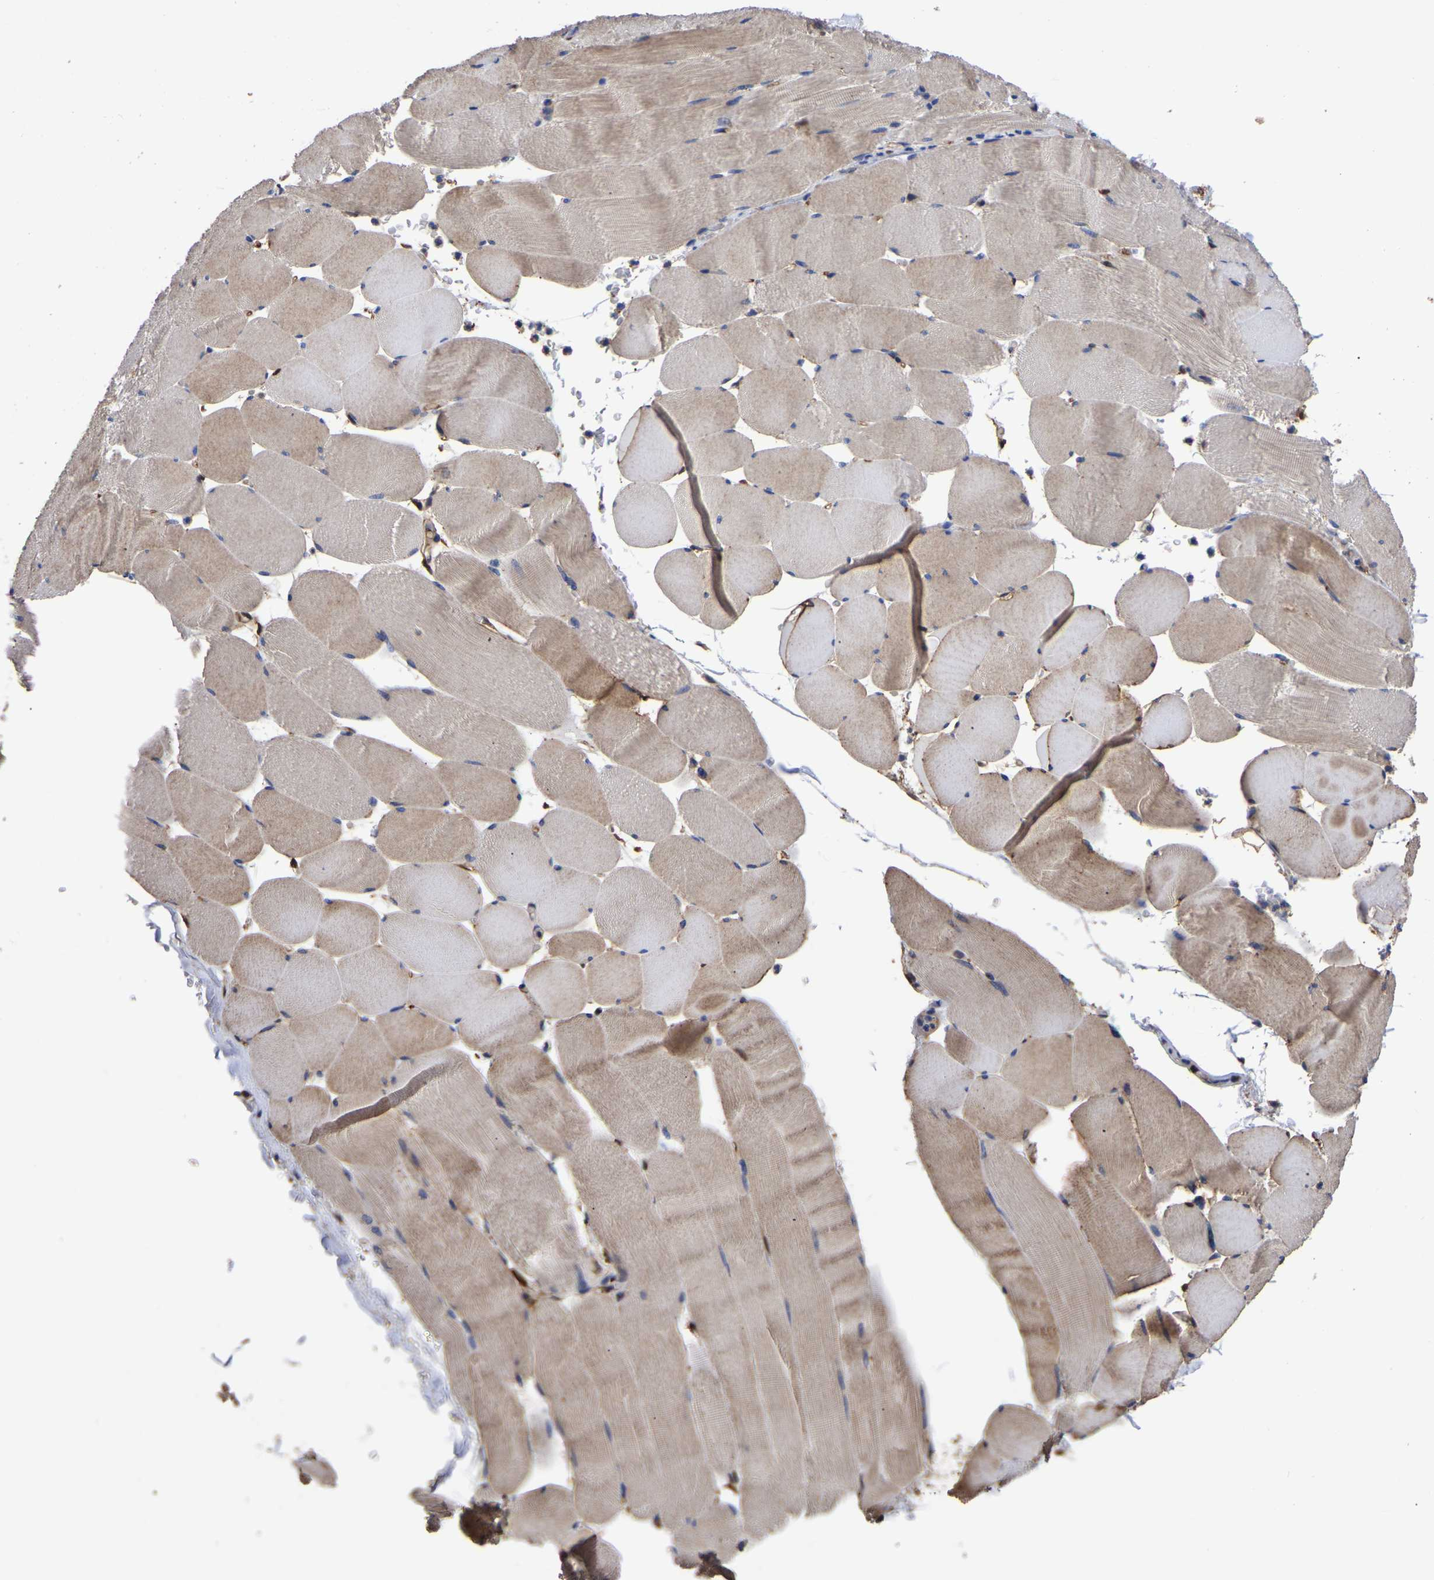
{"staining": {"intensity": "moderate", "quantity": "25%-75%", "location": "cytoplasmic/membranous"}, "tissue": "skeletal muscle", "cell_type": "Myocytes", "image_type": "normal", "snomed": [{"axis": "morphology", "description": "Normal tissue, NOS"}, {"axis": "topography", "description": "Skeletal muscle"}], "caption": "The histopathology image reveals immunohistochemical staining of unremarkable skeletal muscle. There is moderate cytoplasmic/membranous expression is seen in approximately 25%-75% of myocytes.", "gene": "LIF", "patient": {"sex": "male", "age": 62}}